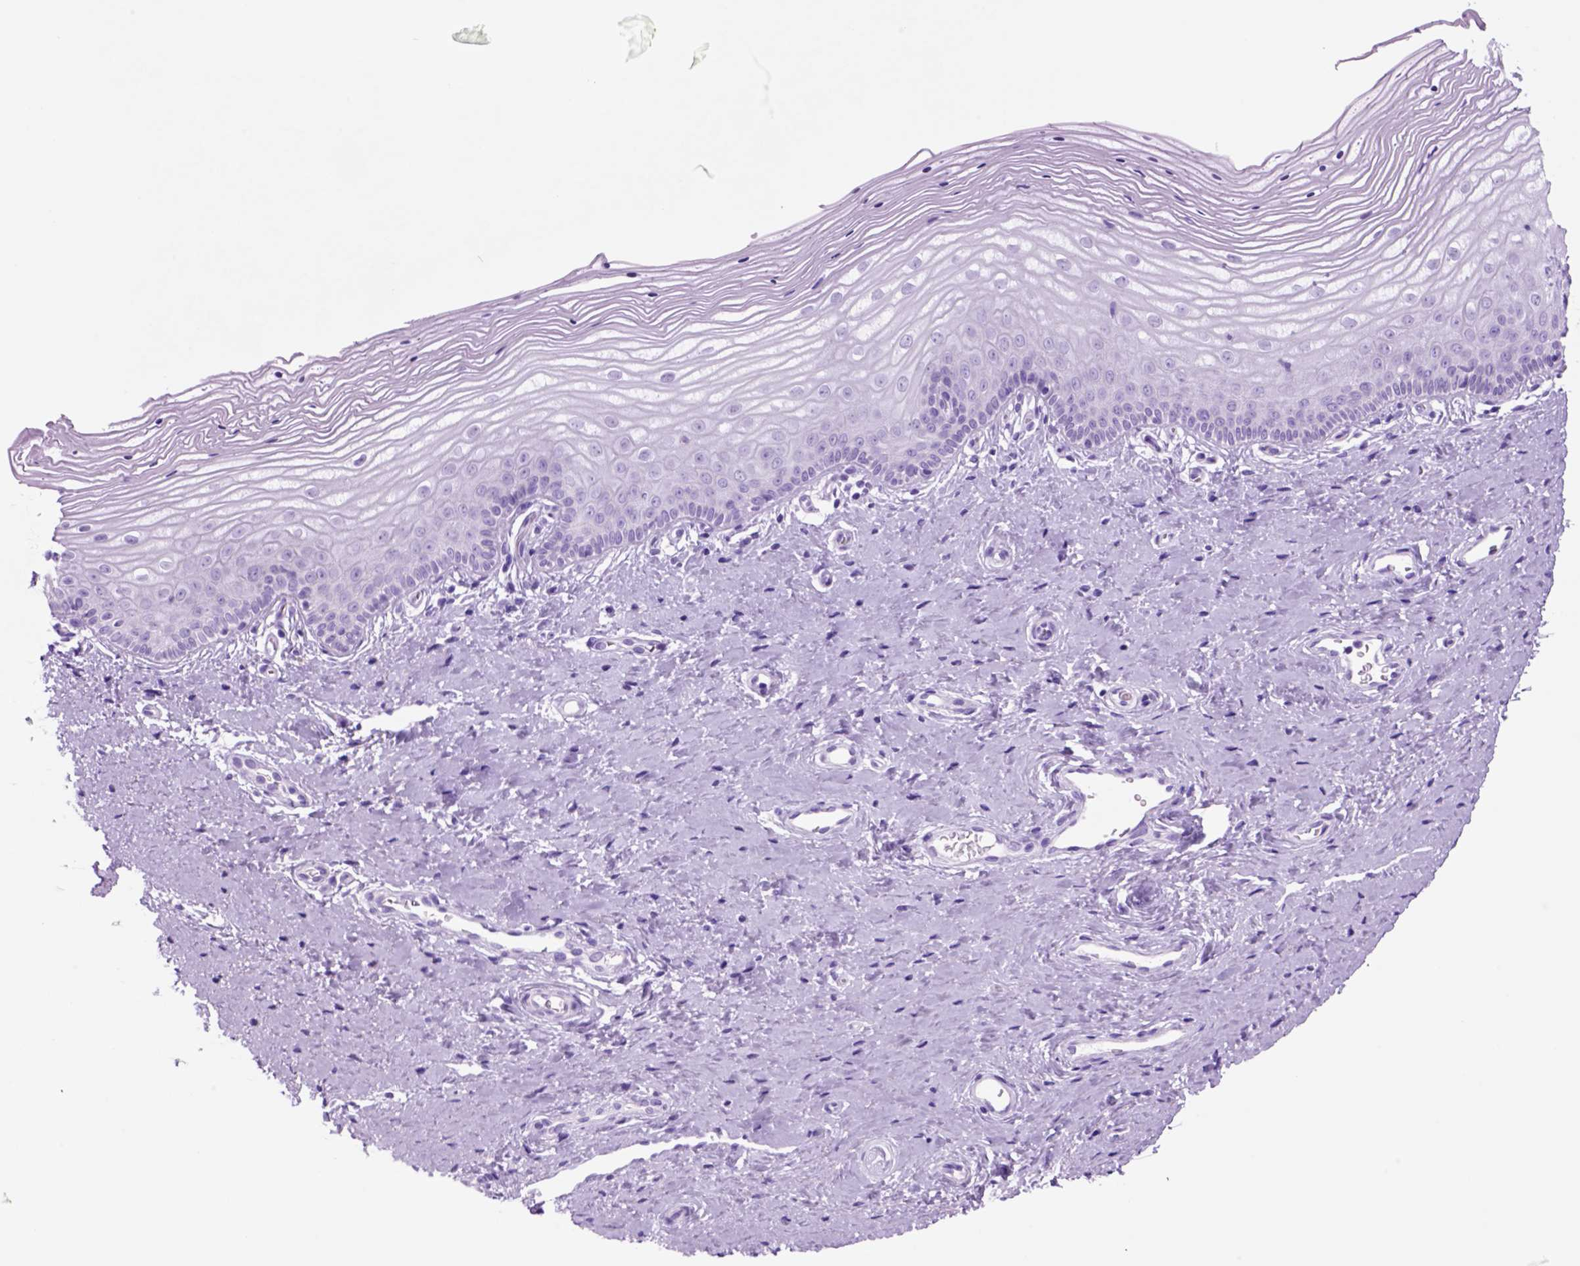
{"staining": {"intensity": "negative", "quantity": "none", "location": "none"}, "tissue": "vagina", "cell_type": "Squamous epithelial cells", "image_type": "normal", "snomed": [{"axis": "morphology", "description": "Normal tissue, NOS"}, {"axis": "topography", "description": "Vagina"}], "caption": "Immunohistochemistry (IHC) image of benign vagina stained for a protein (brown), which reveals no positivity in squamous epithelial cells.", "gene": "HHIPL2", "patient": {"sex": "female", "age": 39}}